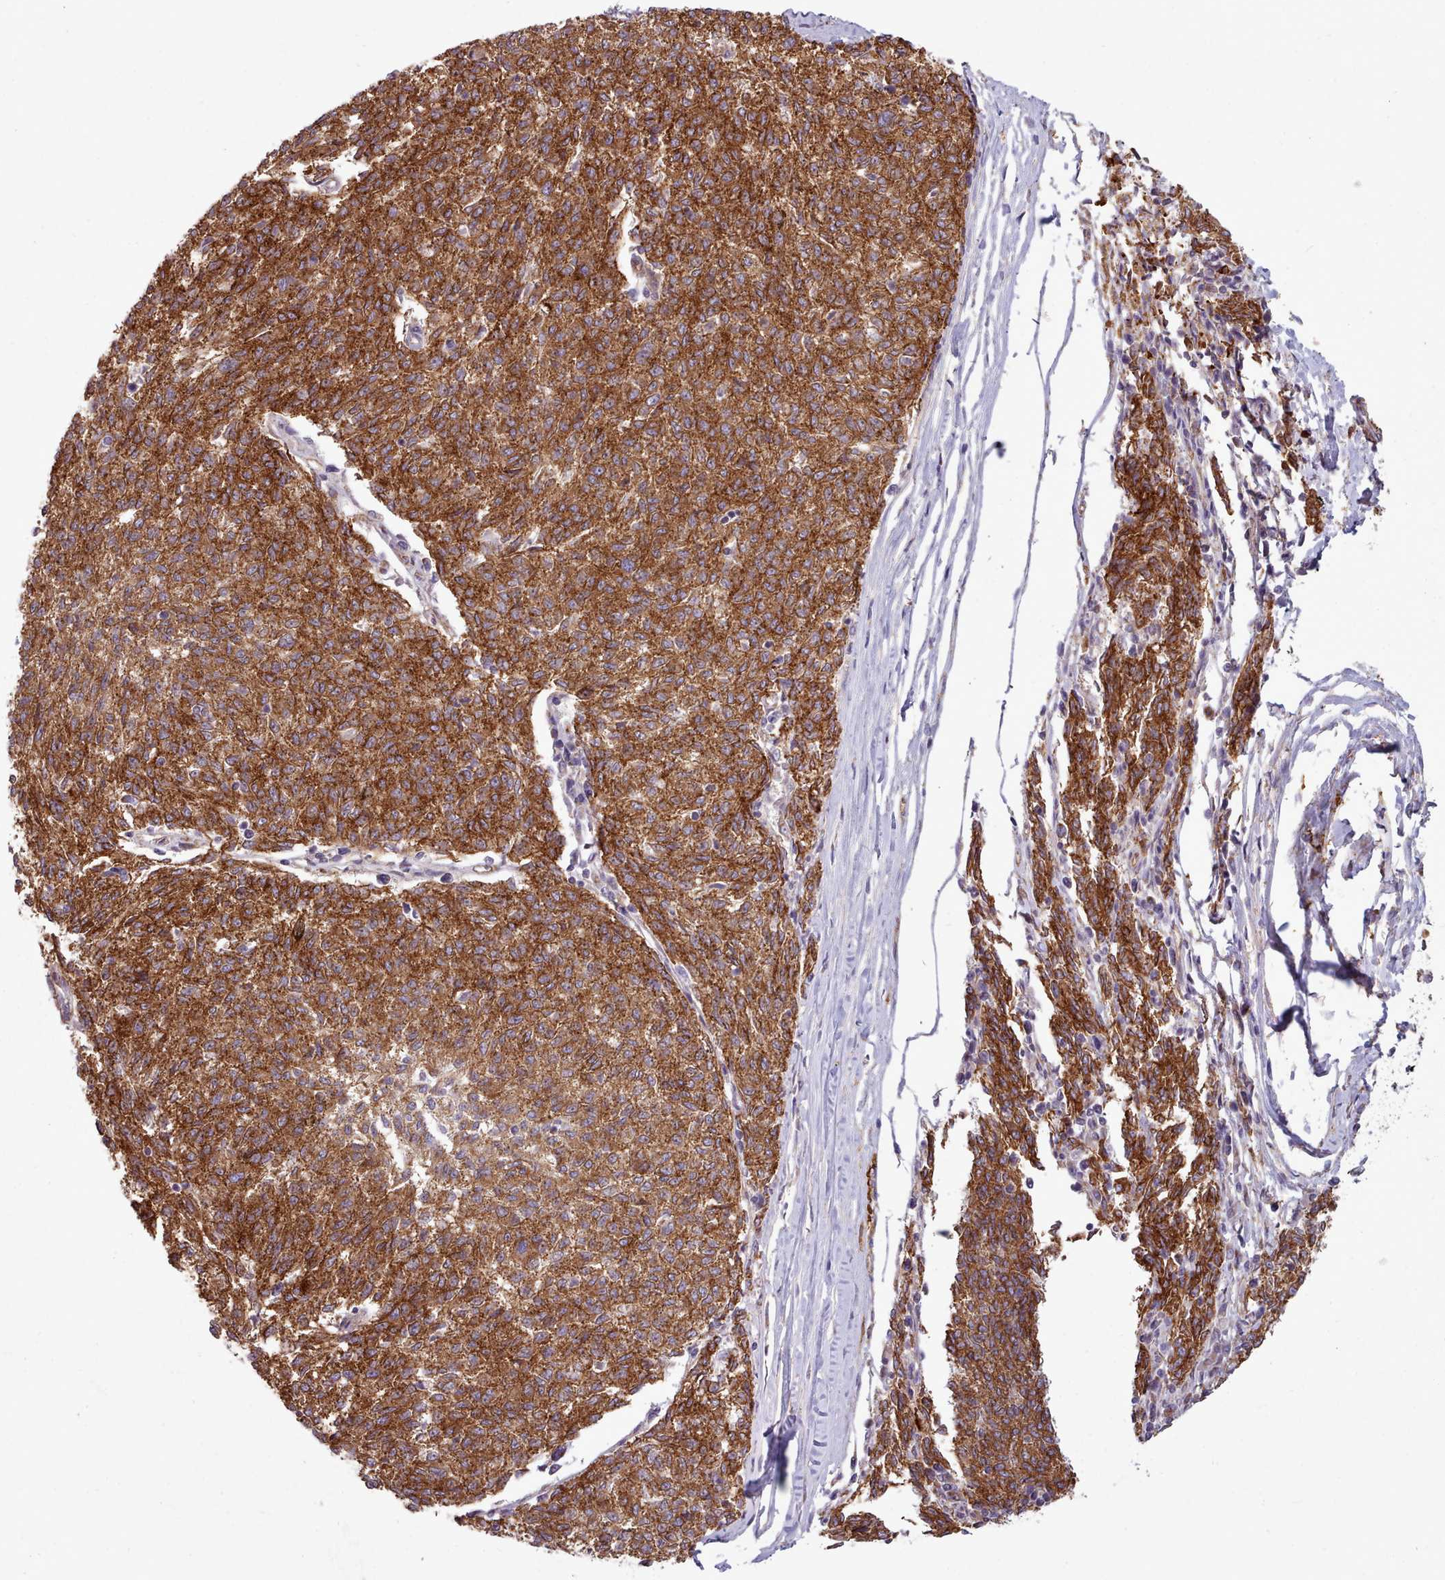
{"staining": {"intensity": "strong", "quantity": ">75%", "location": "cytoplasmic/membranous"}, "tissue": "melanoma", "cell_type": "Tumor cells", "image_type": "cancer", "snomed": [{"axis": "morphology", "description": "Malignant melanoma, NOS"}, {"axis": "topography", "description": "Skin"}], "caption": "High-power microscopy captured an immunohistochemistry histopathology image of melanoma, revealing strong cytoplasmic/membranous positivity in approximately >75% of tumor cells. The staining was performed using DAB to visualize the protein expression in brown, while the nuclei were stained in blue with hematoxylin (Magnification: 20x).", "gene": "MRPL46", "patient": {"sex": "female", "age": 72}}